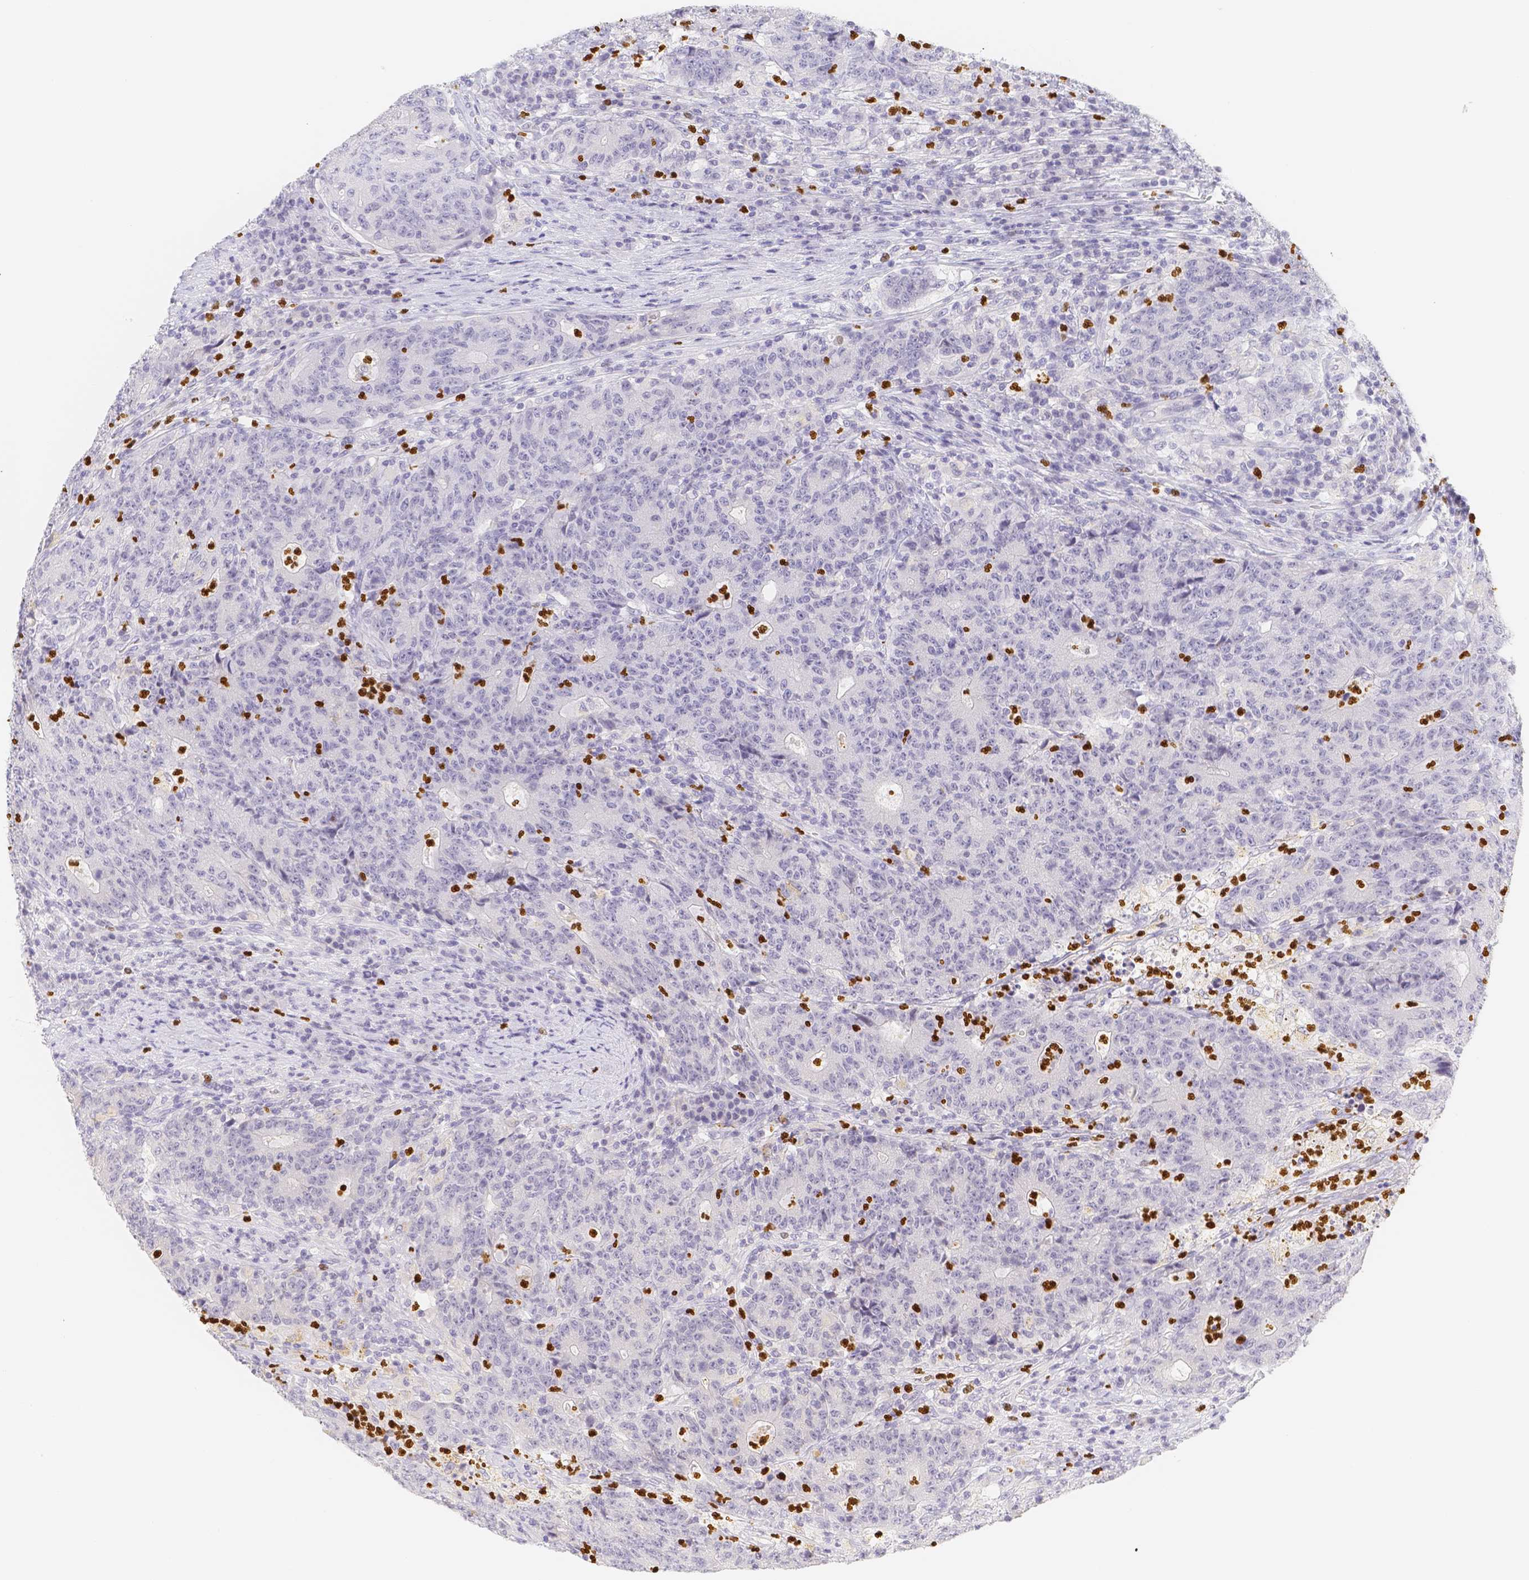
{"staining": {"intensity": "negative", "quantity": "none", "location": "none"}, "tissue": "colorectal cancer", "cell_type": "Tumor cells", "image_type": "cancer", "snomed": [{"axis": "morphology", "description": "Normal tissue, NOS"}, {"axis": "morphology", "description": "Adenocarcinoma, NOS"}, {"axis": "topography", "description": "Colon"}], "caption": "An IHC histopathology image of colorectal cancer is shown. There is no staining in tumor cells of colorectal cancer.", "gene": "PADI4", "patient": {"sex": "female", "age": 75}}